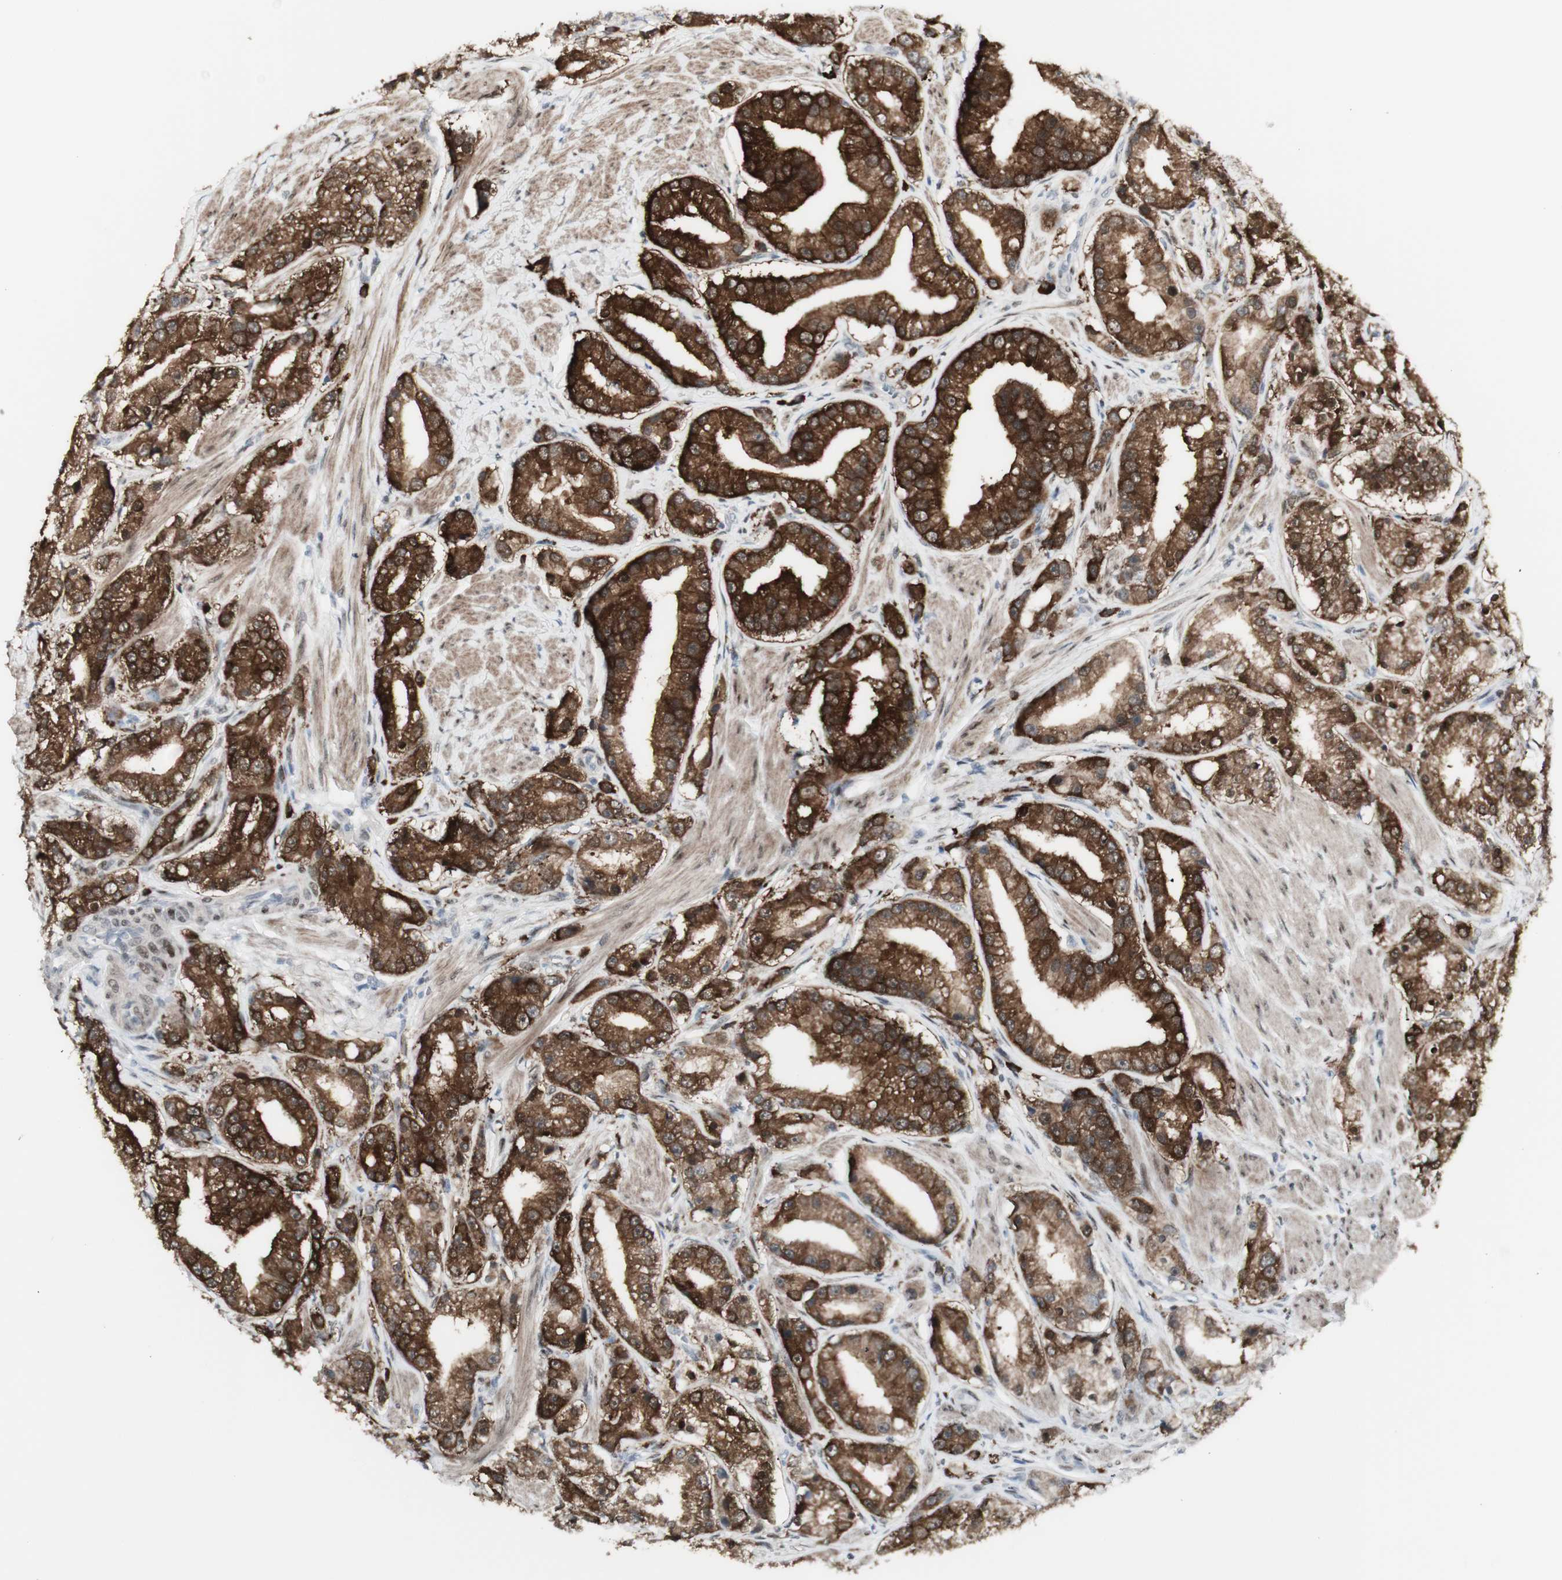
{"staining": {"intensity": "strong", "quantity": ">75%", "location": "cytoplasmic/membranous"}, "tissue": "prostate cancer", "cell_type": "Tumor cells", "image_type": "cancer", "snomed": [{"axis": "morphology", "description": "Adenocarcinoma, Low grade"}, {"axis": "topography", "description": "Prostate"}], "caption": "Human prostate cancer (low-grade adenocarcinoma) stained for a protein (brown) demonstrates strong cytoplasmic/membranous positive staining in approximately >75% of tumor cells.", "gene": "C1orf116", "patient": {"sex": "male", "age": 63}}